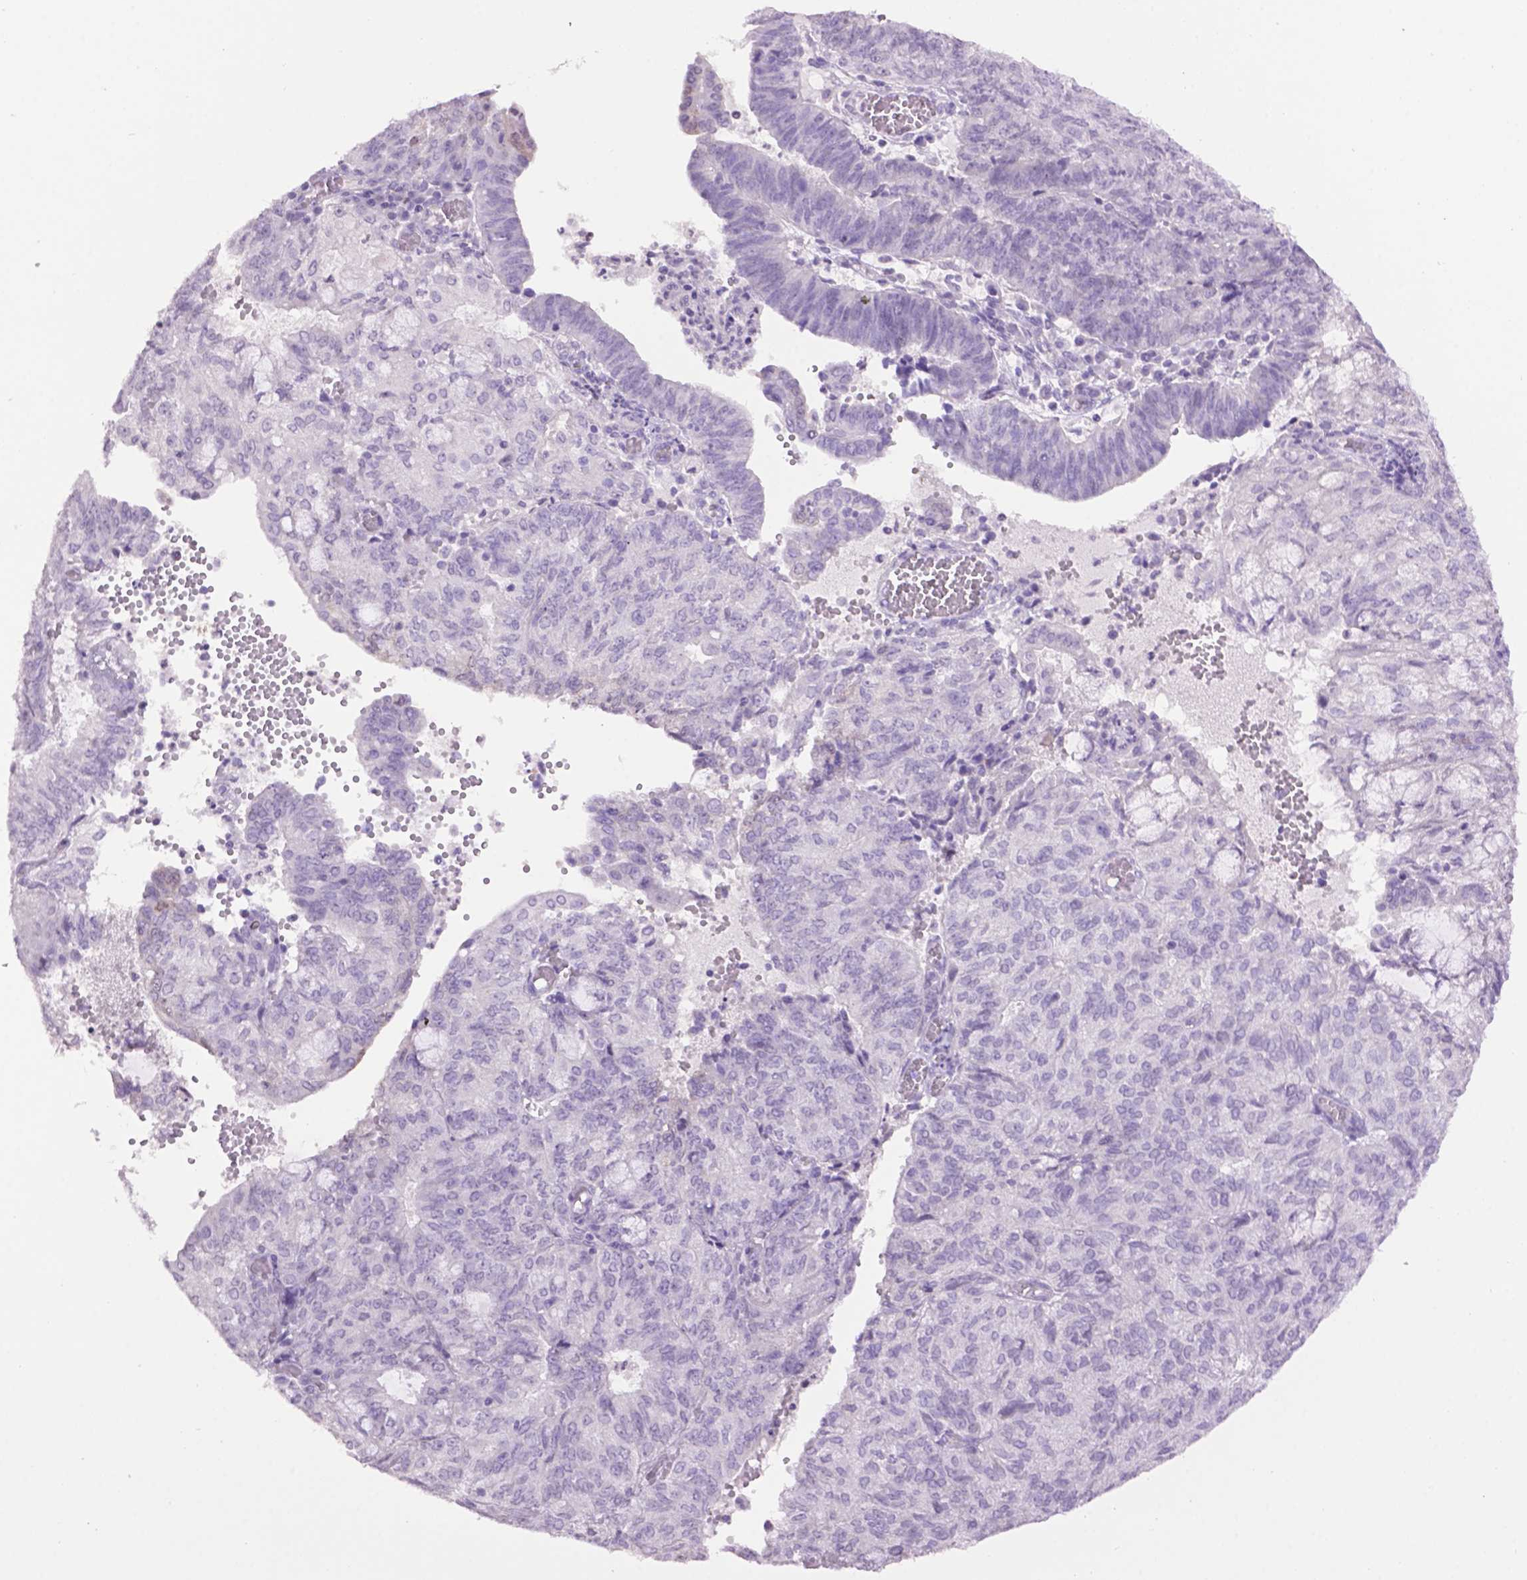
{"staining": {"intensity": "negative", "quantity": "none", "location": "none"}, "tissue": "endometrial cancer", "cell_type": "Tumor cells", "image_type": "cancer", "snomed": [{"axis": "morphology", "description": "Adenocarcinoma, NOS"}, {"axis": "topography", "description": "Endometrium"}], "caption": "This is an IHC micrograph of endometrial cancer (adenocarcinoma). There is no staining in tumor cells.", "gene": "TH", "patient": {"sex": "female", "age": 82}}